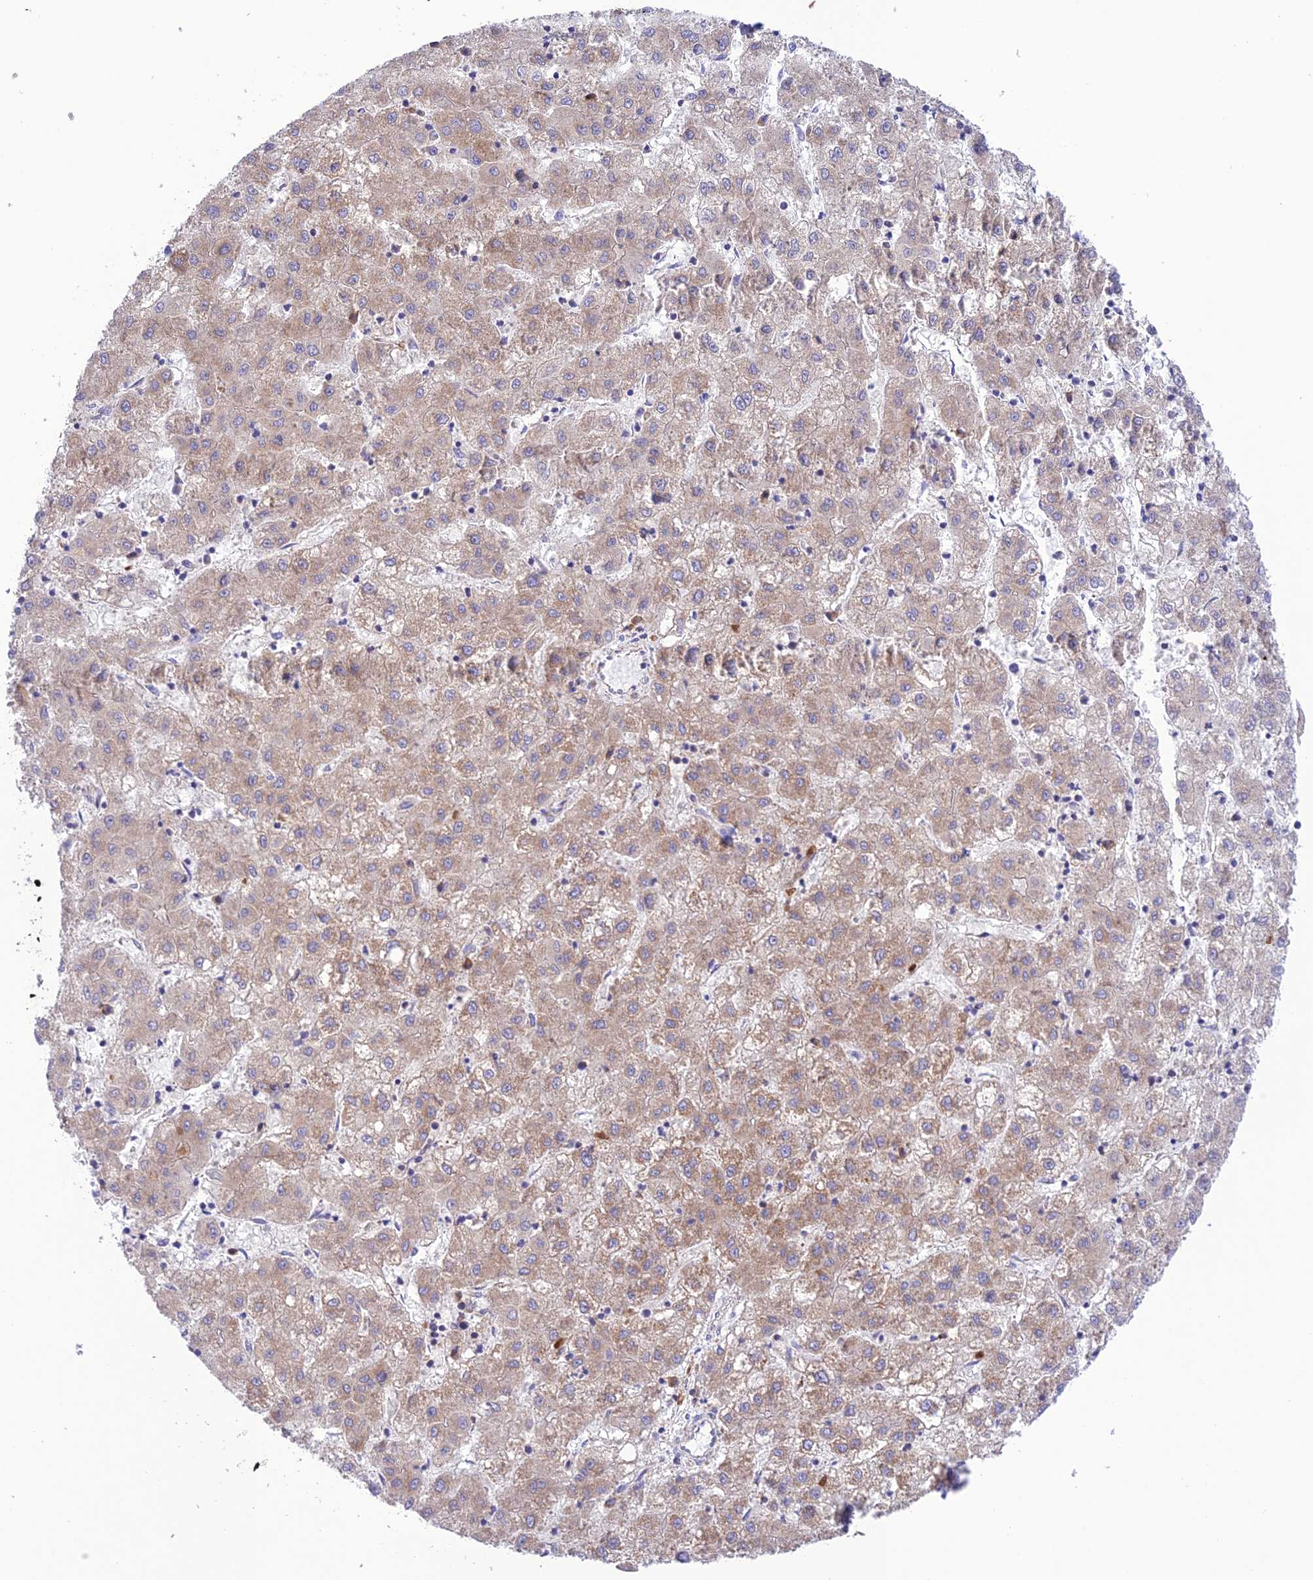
{"staining": {"intensity": "weak", "quantity": "25%-75%", "location": "cytoplasmic/membranous"}, "tissue": "liver cancer", "cell_type": "Tumor cells", "image_type": "cancer", "snomed": [{"axis": "morphology", "description": "Carcinoma, Hepatocellular, NOS"}, {"axis": "topography", "description": "Liver"}], "caption": "Immunohistochemical staining of liver hepatocellular carcinoma shows weak cytoplasmic/membranous protein positivity in approximately 25%-75% of tumor cells.", "gene": "UAP1L1", "patient": {"sex": "male", "age": 72}}